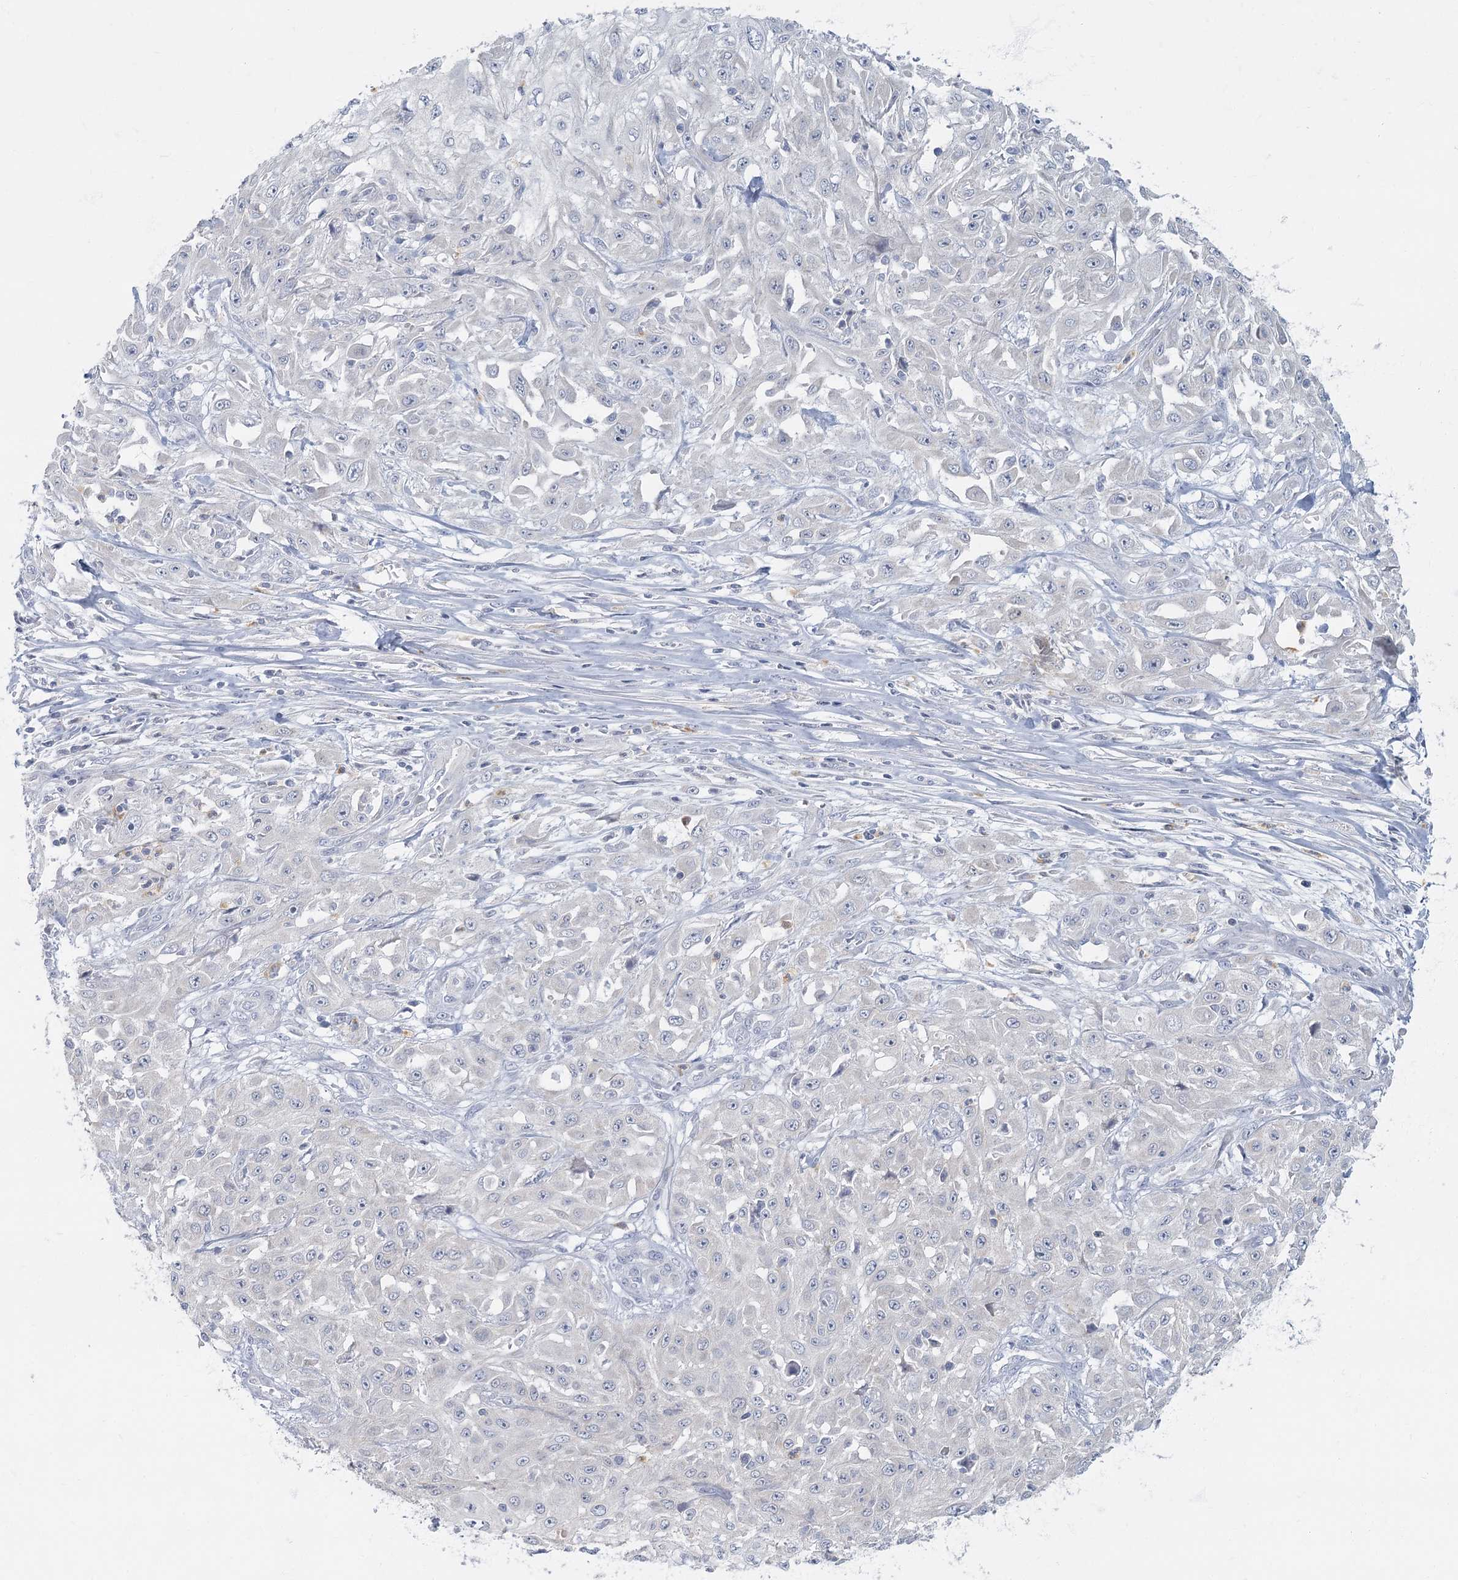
{"staining": {"intensity": "negative", "quantity": "none", "location": "none"}, "tissue": "skin cancer", "cell_type": "Tumor cells", "image_type": "cancer", "snomed": [{"axis": "morphology", "description": "Squamous cell carcinoma, NOS"}, {"axis": "morphology", "description": "Squamous cell carcinoma, metastatic, NOS"}, {"axis": "topography", "description": "Skin"}, {"axis": "topography", "description": "Lymph node"}], "caption": "IHC image of human skin cancer stained for a protein (brown), which exhibits no positivity in tumor cells.", "gene": "FAM110C", "patient": {"sex": "male", "age": 75}}